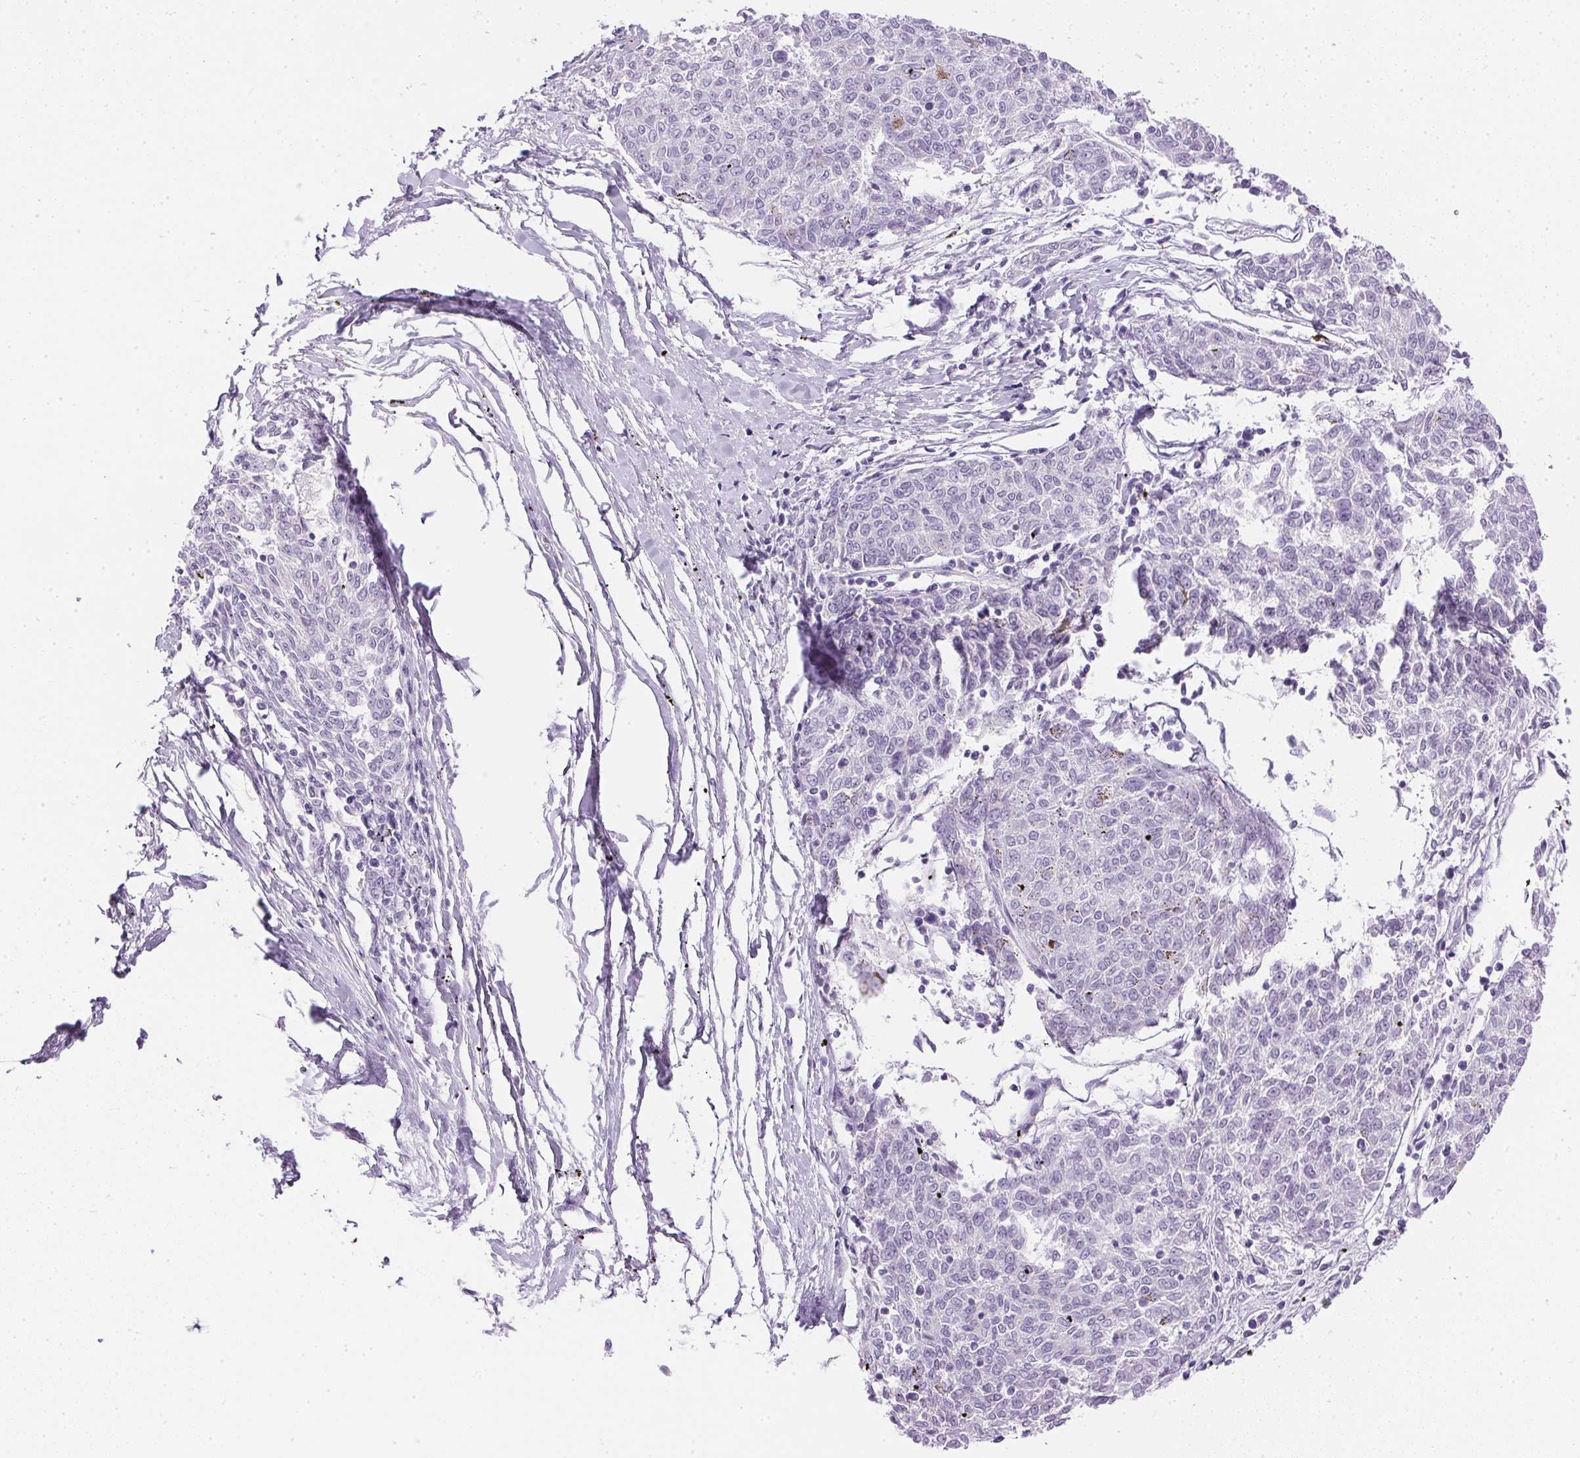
{"staining": {"intensity": "negative", "quantity": "none", "location": "none"}, "tissue": "melanoma", "cell_type": "Tumor cells", "image_type": "cancer", "snomed": [{"axis": "morphology", "description": "Malignant melanoma, NOS"}, {"axis": "topography", "description": "Skin"}], "caption": "The histopathology image exhibits no significant staining in tumor cells of malignant melanoma. The staining is performed using DAB brown chromogen with nuclei counter-stained in using hematoxylin.", "gene": "CTRL", "patient": {"sex": "female", "age": 72}}